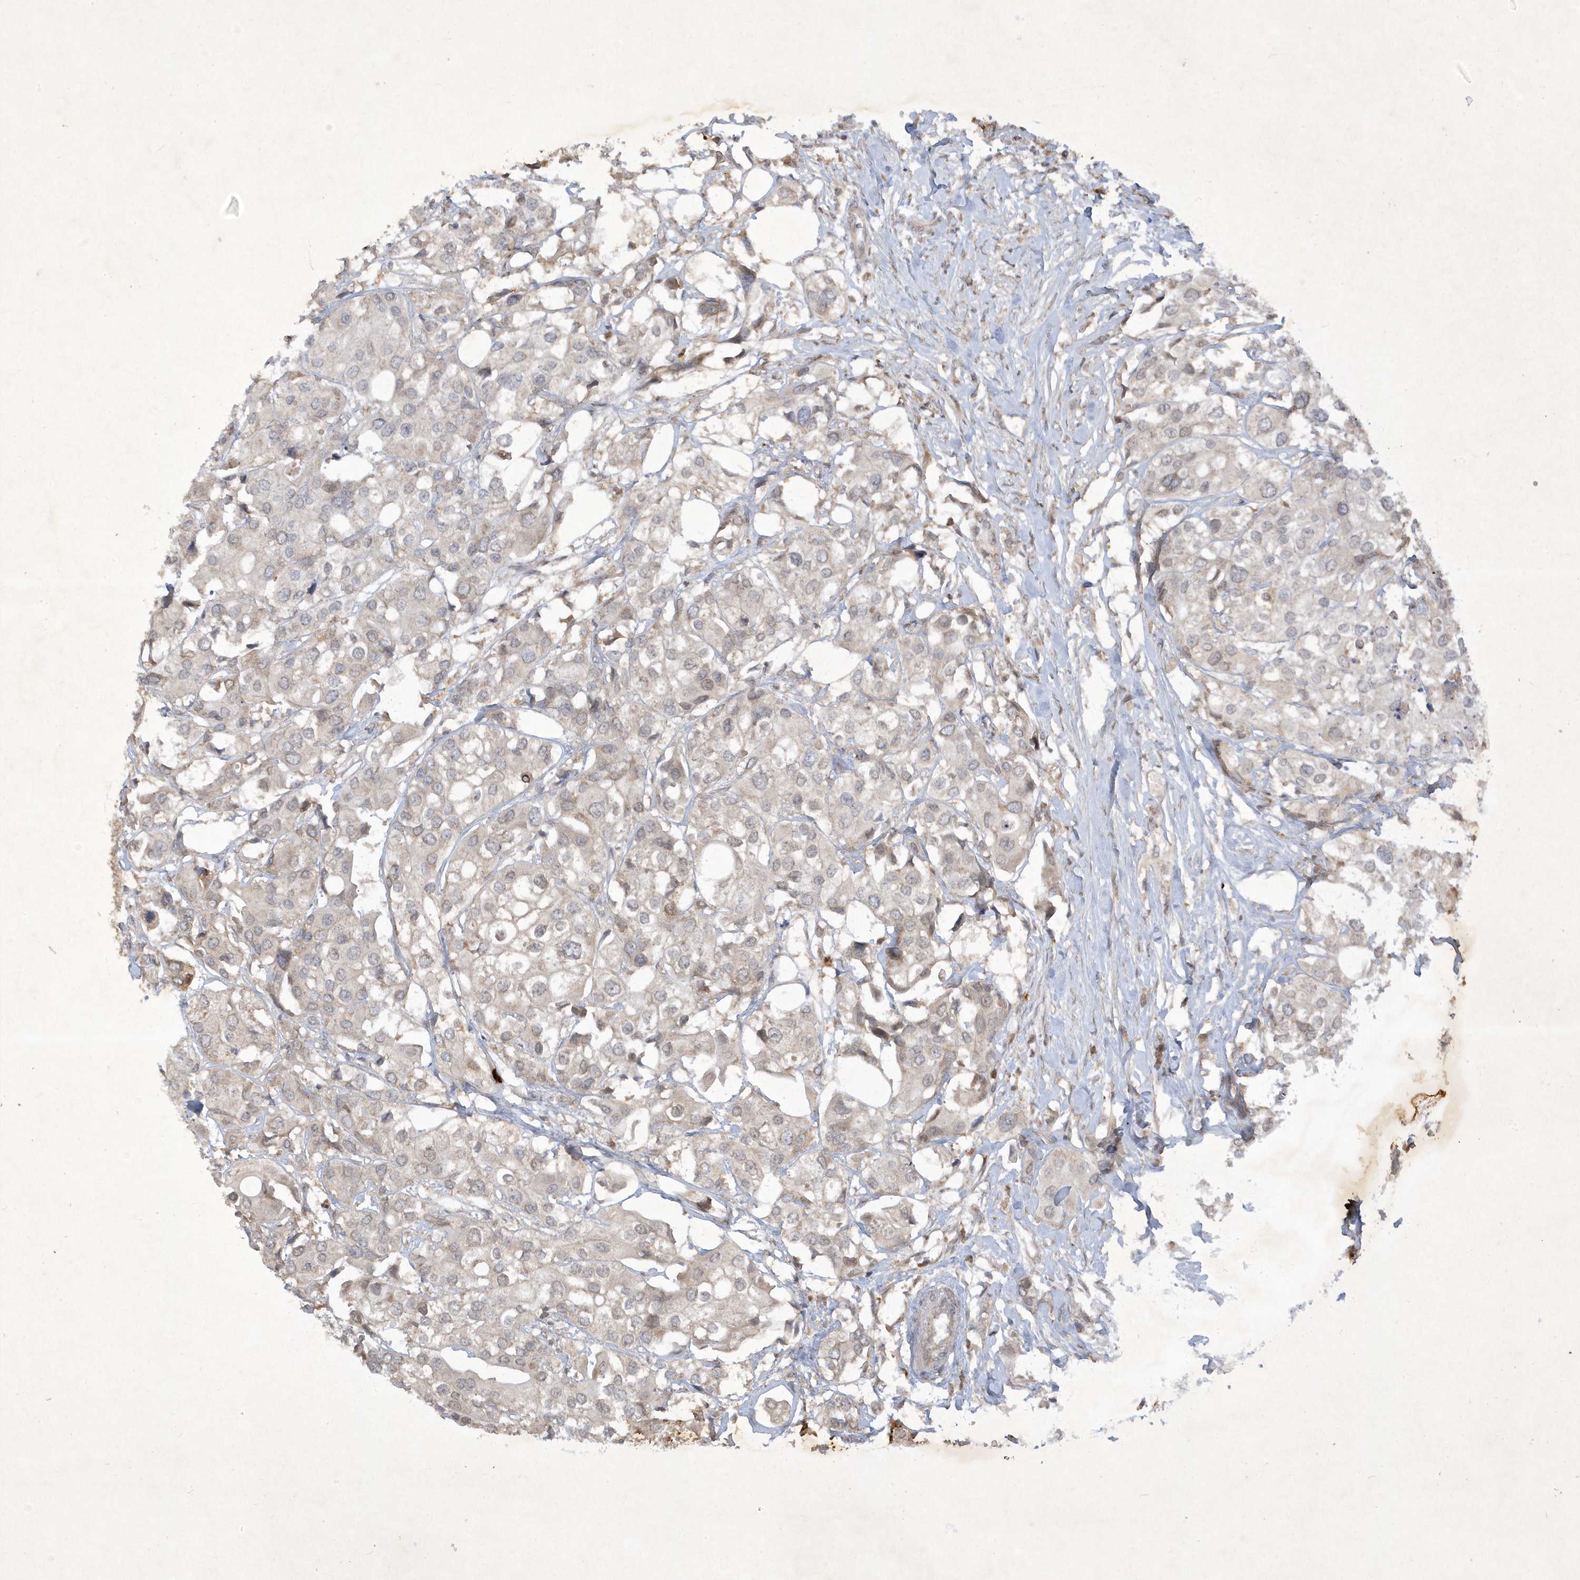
{"staining": {"intensity": "weak", "quantity": "25%-75%", "location": "cytoplasmic/membranous"}, "tissue": "urothelial cancer", "cell_type": "Tumor cells", "image_type": "cancer", "snomed": [{"axis": "morphology", "description": "Urothelial carcinoma, High grade"}, {"axis": "topography", "description": "Urinary bladder"}], "caption": "A high-resolution micrograph shows immunohistochemistry staining of urothelial cancer, which exhibits weak cytoplasmic/membranous positivity in approximately 25%-75% of tumor cells.", "gene": "ZNF213", "patient": {"sex": "male", "age": 64}}